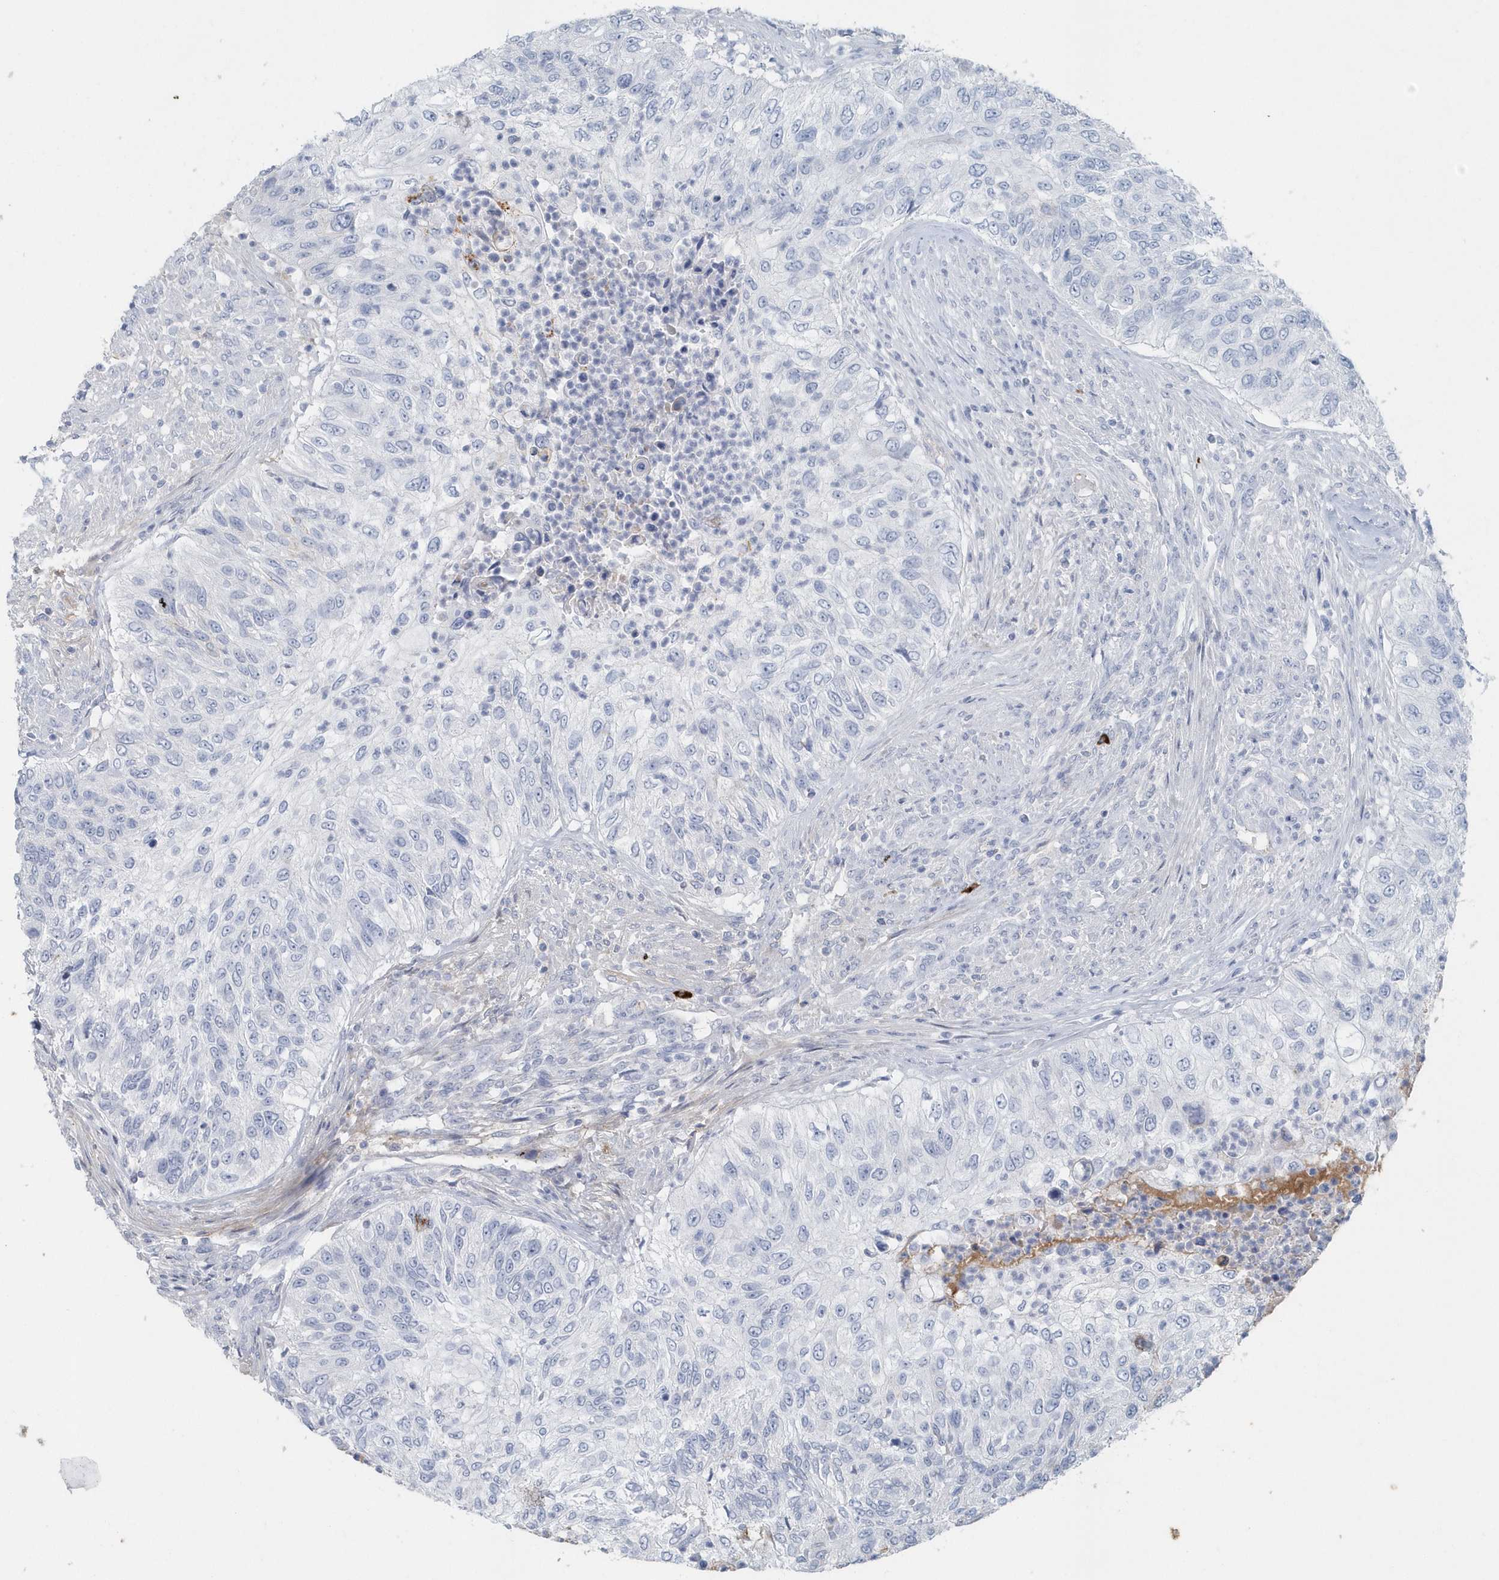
{"staining": {"intensity": "negative", "quantity": "none", "location": "none"}, "tissue": "urothelial cancer", "cell_type": "Tumor cells", "image_type": "cancer", "snomed": [{"axis": "morphology", "description": "Urothelial carcinoma, High grade"}, {"axis": "topography", "description": "Urinary bladder"}], "caption": "High magnification brightfield microscopy of urothelial cancer stained with DAB (3,3'-diaminobenzidine) (brown) and counterstained with hematoxylin (blue): tumor cells show no significant positivity.", "gene": "JCHAIN", "patient": {"sex": "female", "age": 60}}